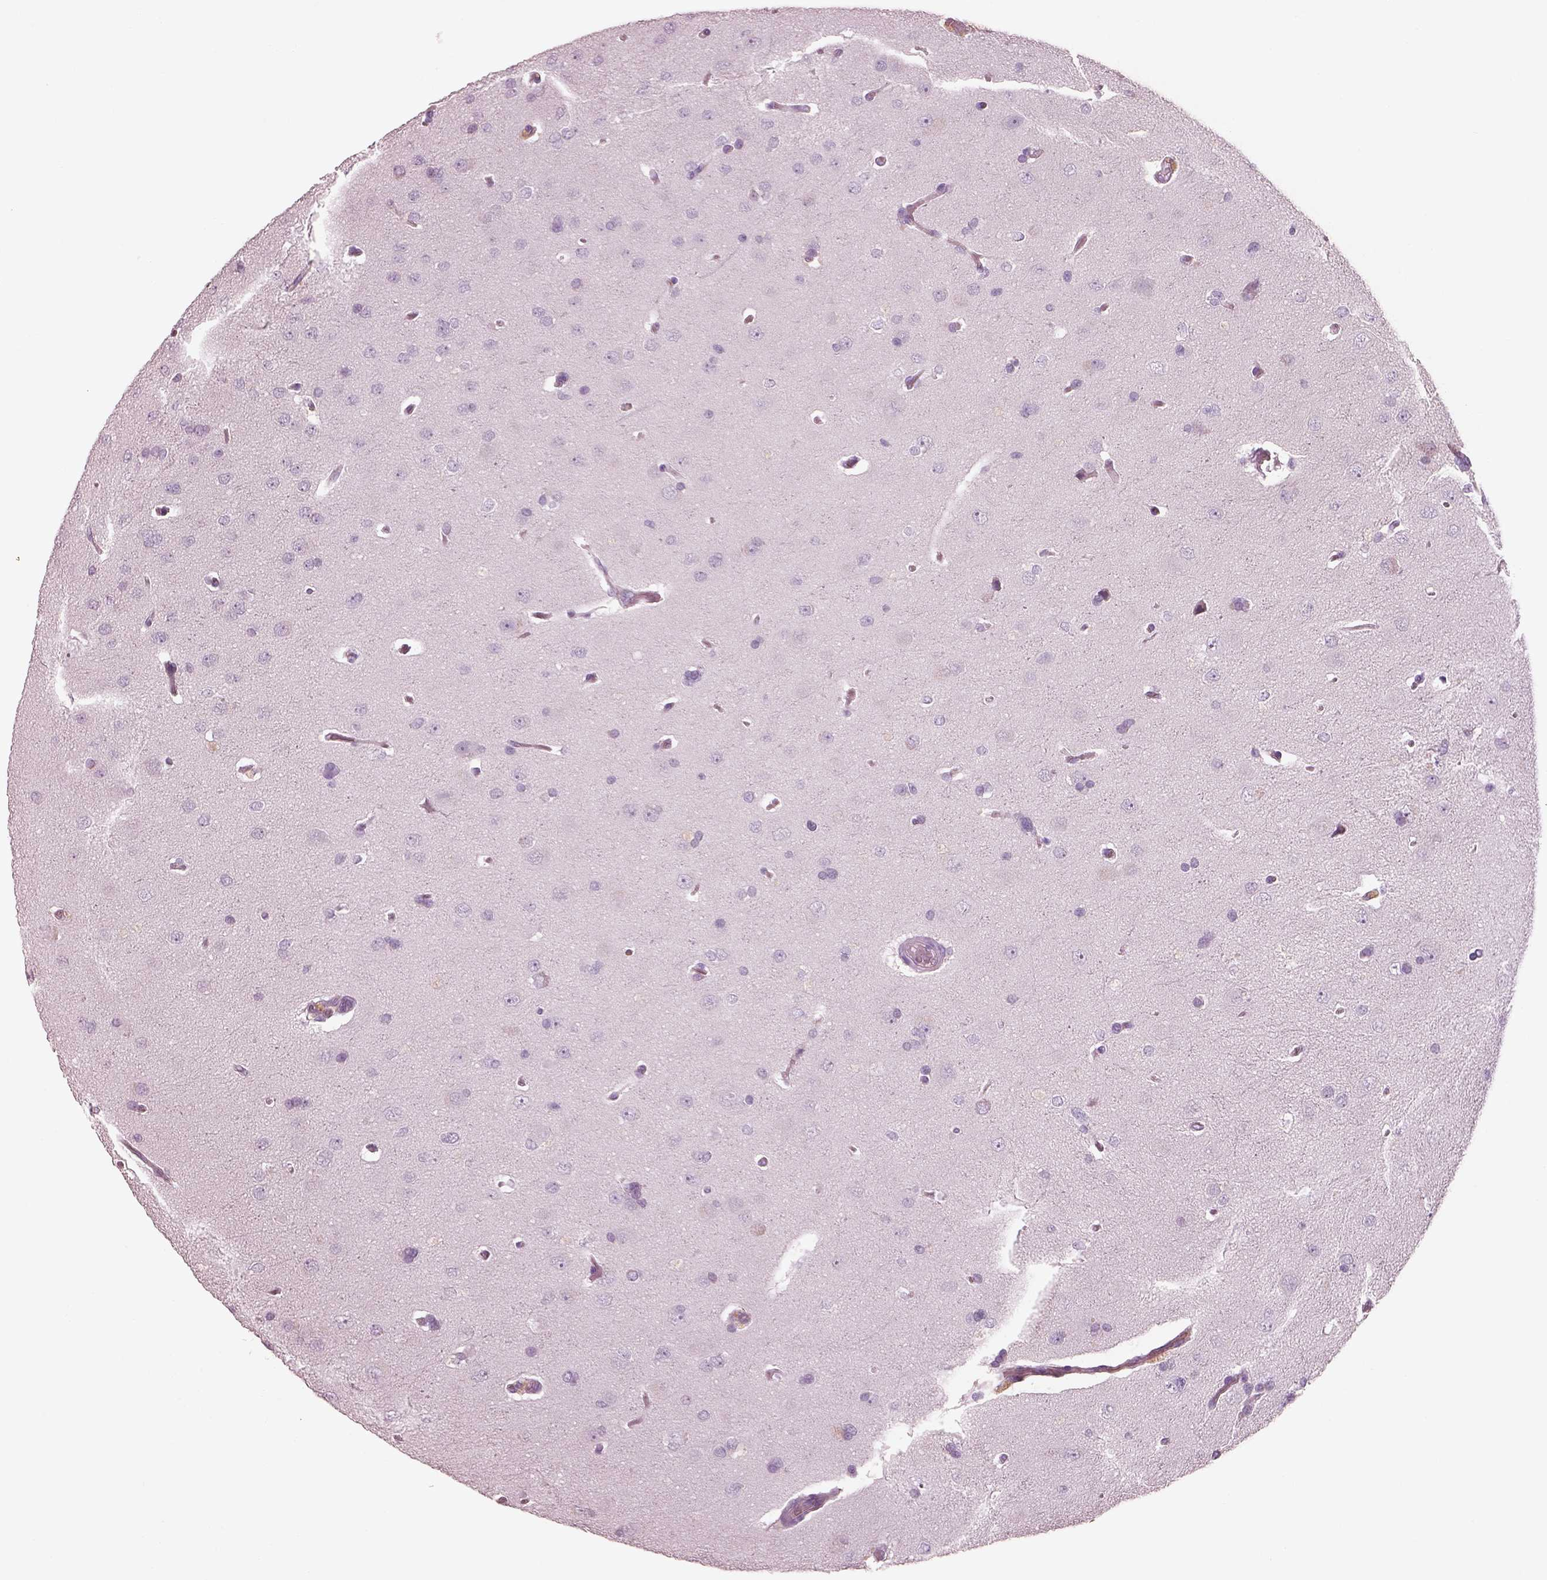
{"staining": {"intensity": "negative", "quantity": "none", "location": "none"}, "tissue": "glioma", "cell_type": "Tumor cells", "image_type": "cancer", "snomed": [{"axis": "morphology", "description": "Glioma, malignant, Low grade"}, {"axis": "topography", "description": "Brain"}], "caption": "A photomicrograph of glioma stained for a protein exhibits no brown staining in tumor cells.", "gene": "IGLL1", "patient": {"sex": "female", "age": 54}}